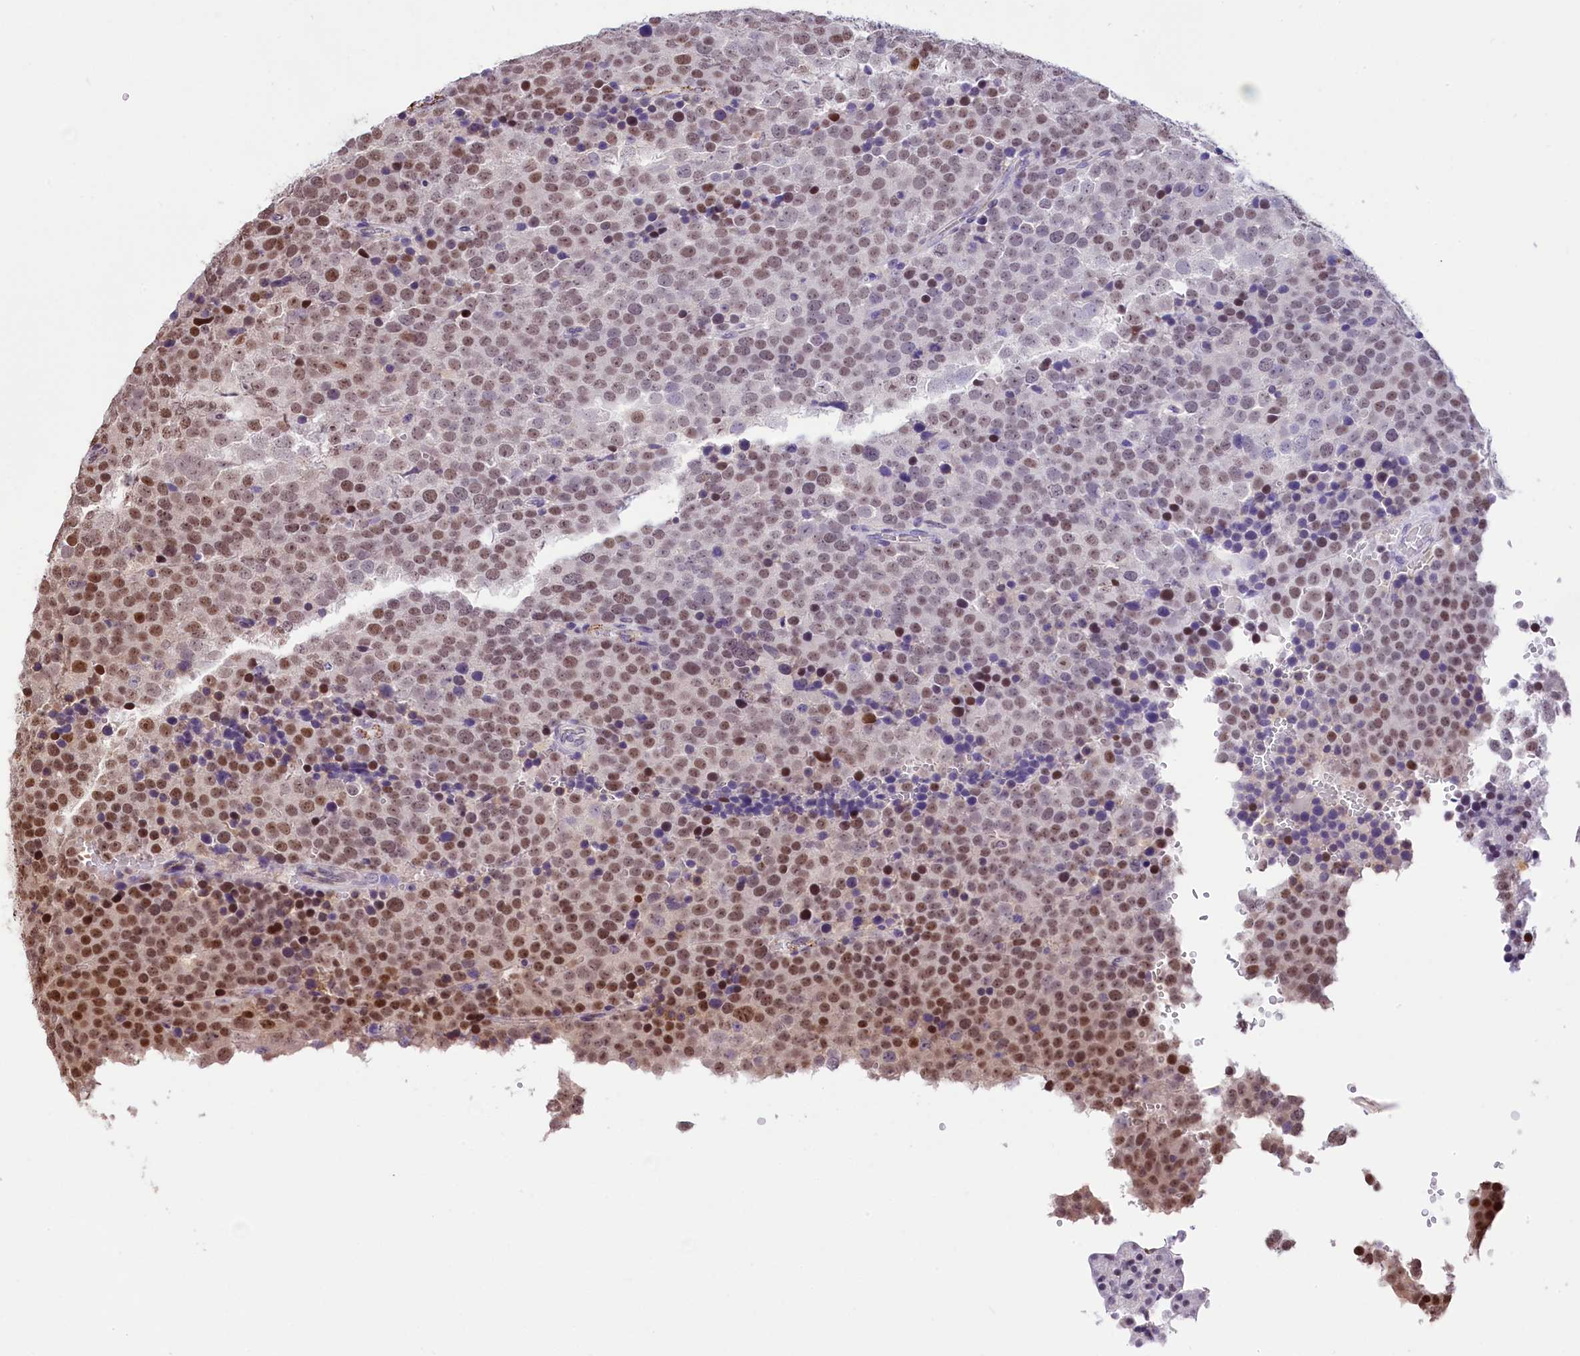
{"staining": {"intensity": "moderate", "quantity": ">75%", "location": "nuclear"}, "tissue": "testis cancer", "cell_type": "Tumor cells", "image_type": "cancer", "snomed": [{"axis": "morphology", "description": "Seminoma, NOS"}, {"axis": "topography", "description": "Testis"}], "caption": "Brown immunohistochemical staining in human testis cancer reveals moderate nuclear expression in about >75% of tumor cells.", "gene": "MRPL54", "patient": {"sex": "male", "age": 71}}